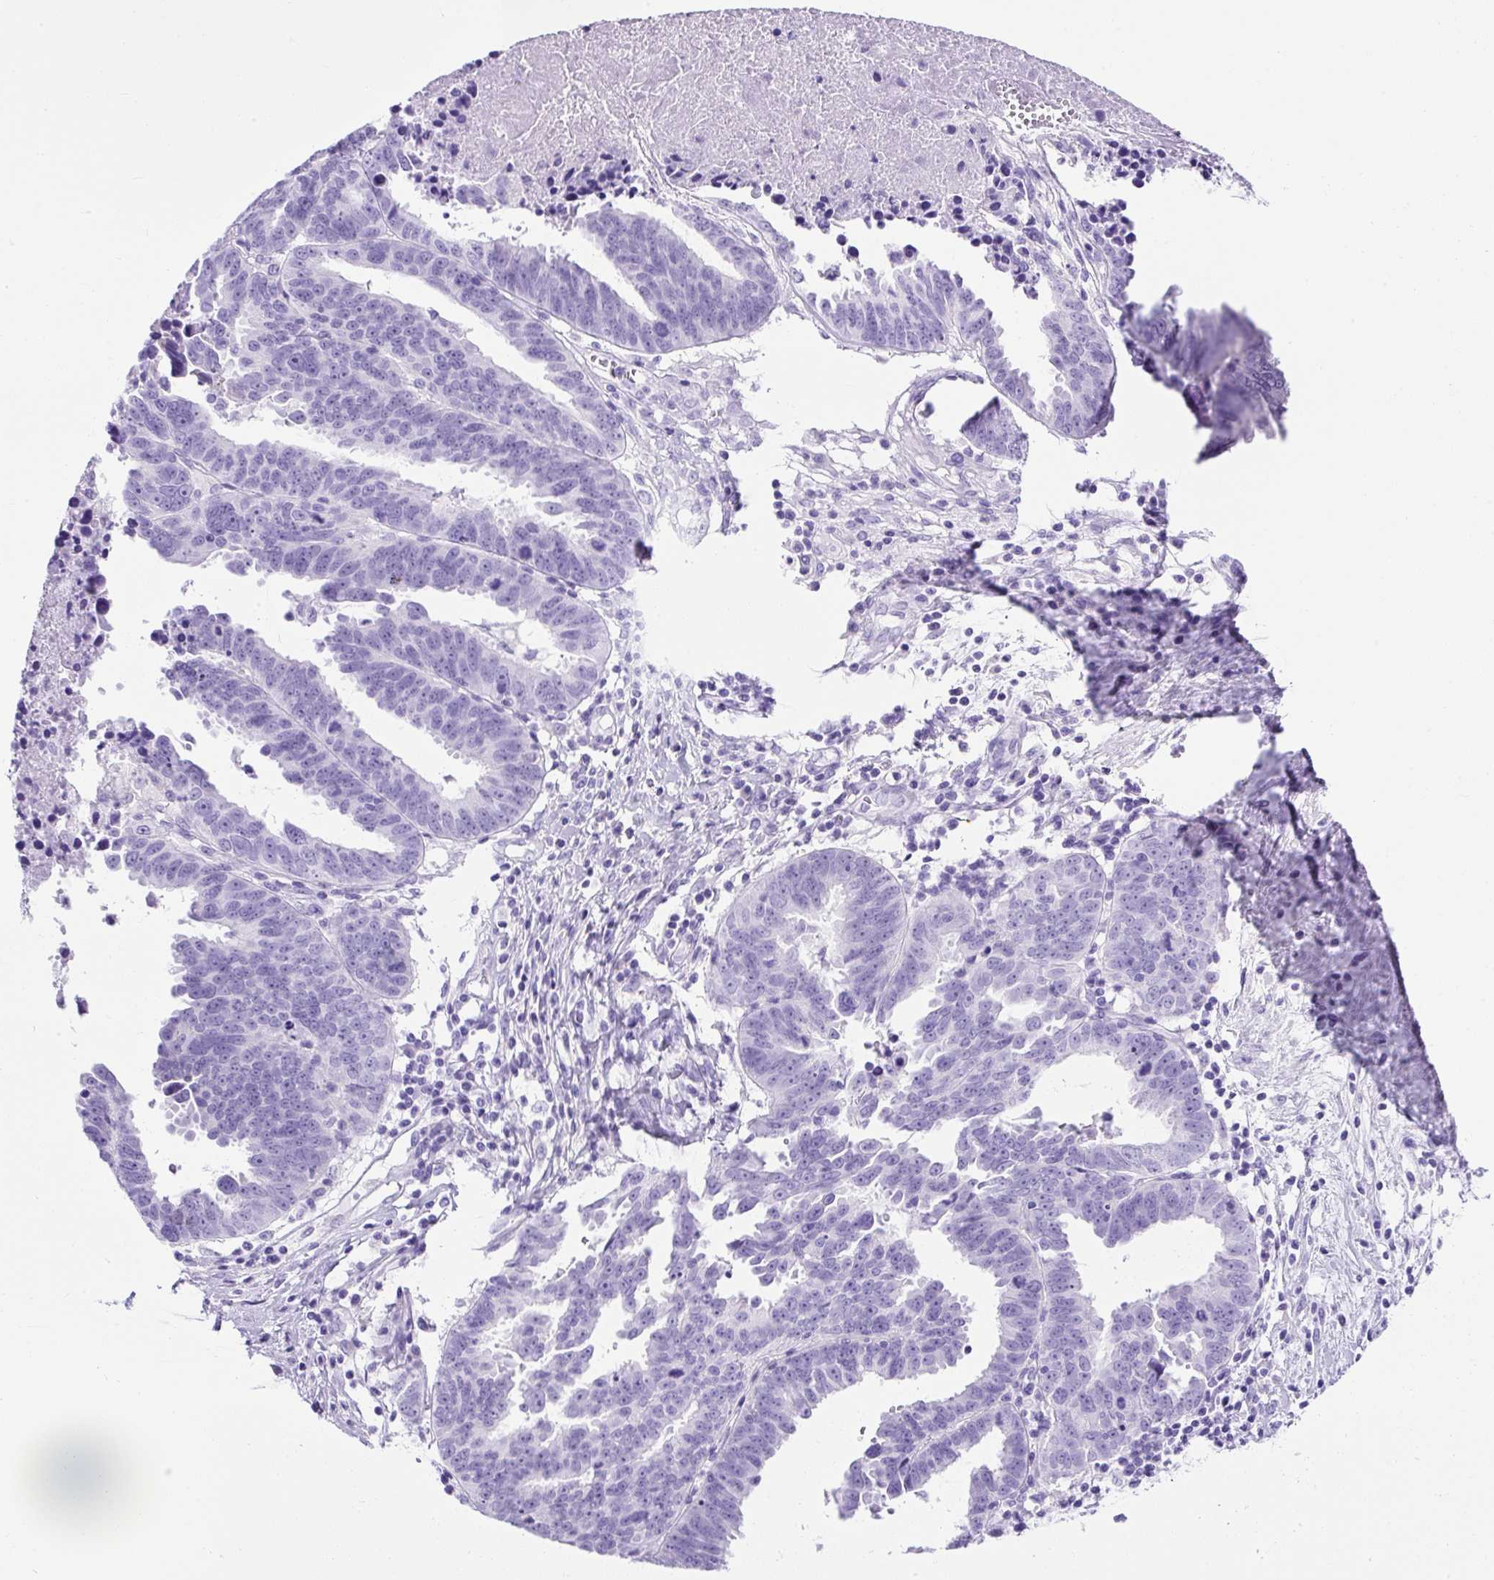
{"staining": {"intensity": "negative", "quantity": "none", "location": "none"}, "tissue": "ovarian cancer", "cell_type": "Tumor cells", "image_type": "cancer", "snomed": [{"axis": "morphology", "description": "Carcinoma, endometroid"}, {"axis": "morphology", "description": "Cystadenocarcinoma, serous, NOS"}, {"axis": "topography", "description": "Ovary"}], "caption": "There is no significant expression in tumor cells of ovarian cancer (endometroid carcinoma).", "gene": "KRT12", "patient": {"sex": "female", "age": 45}}